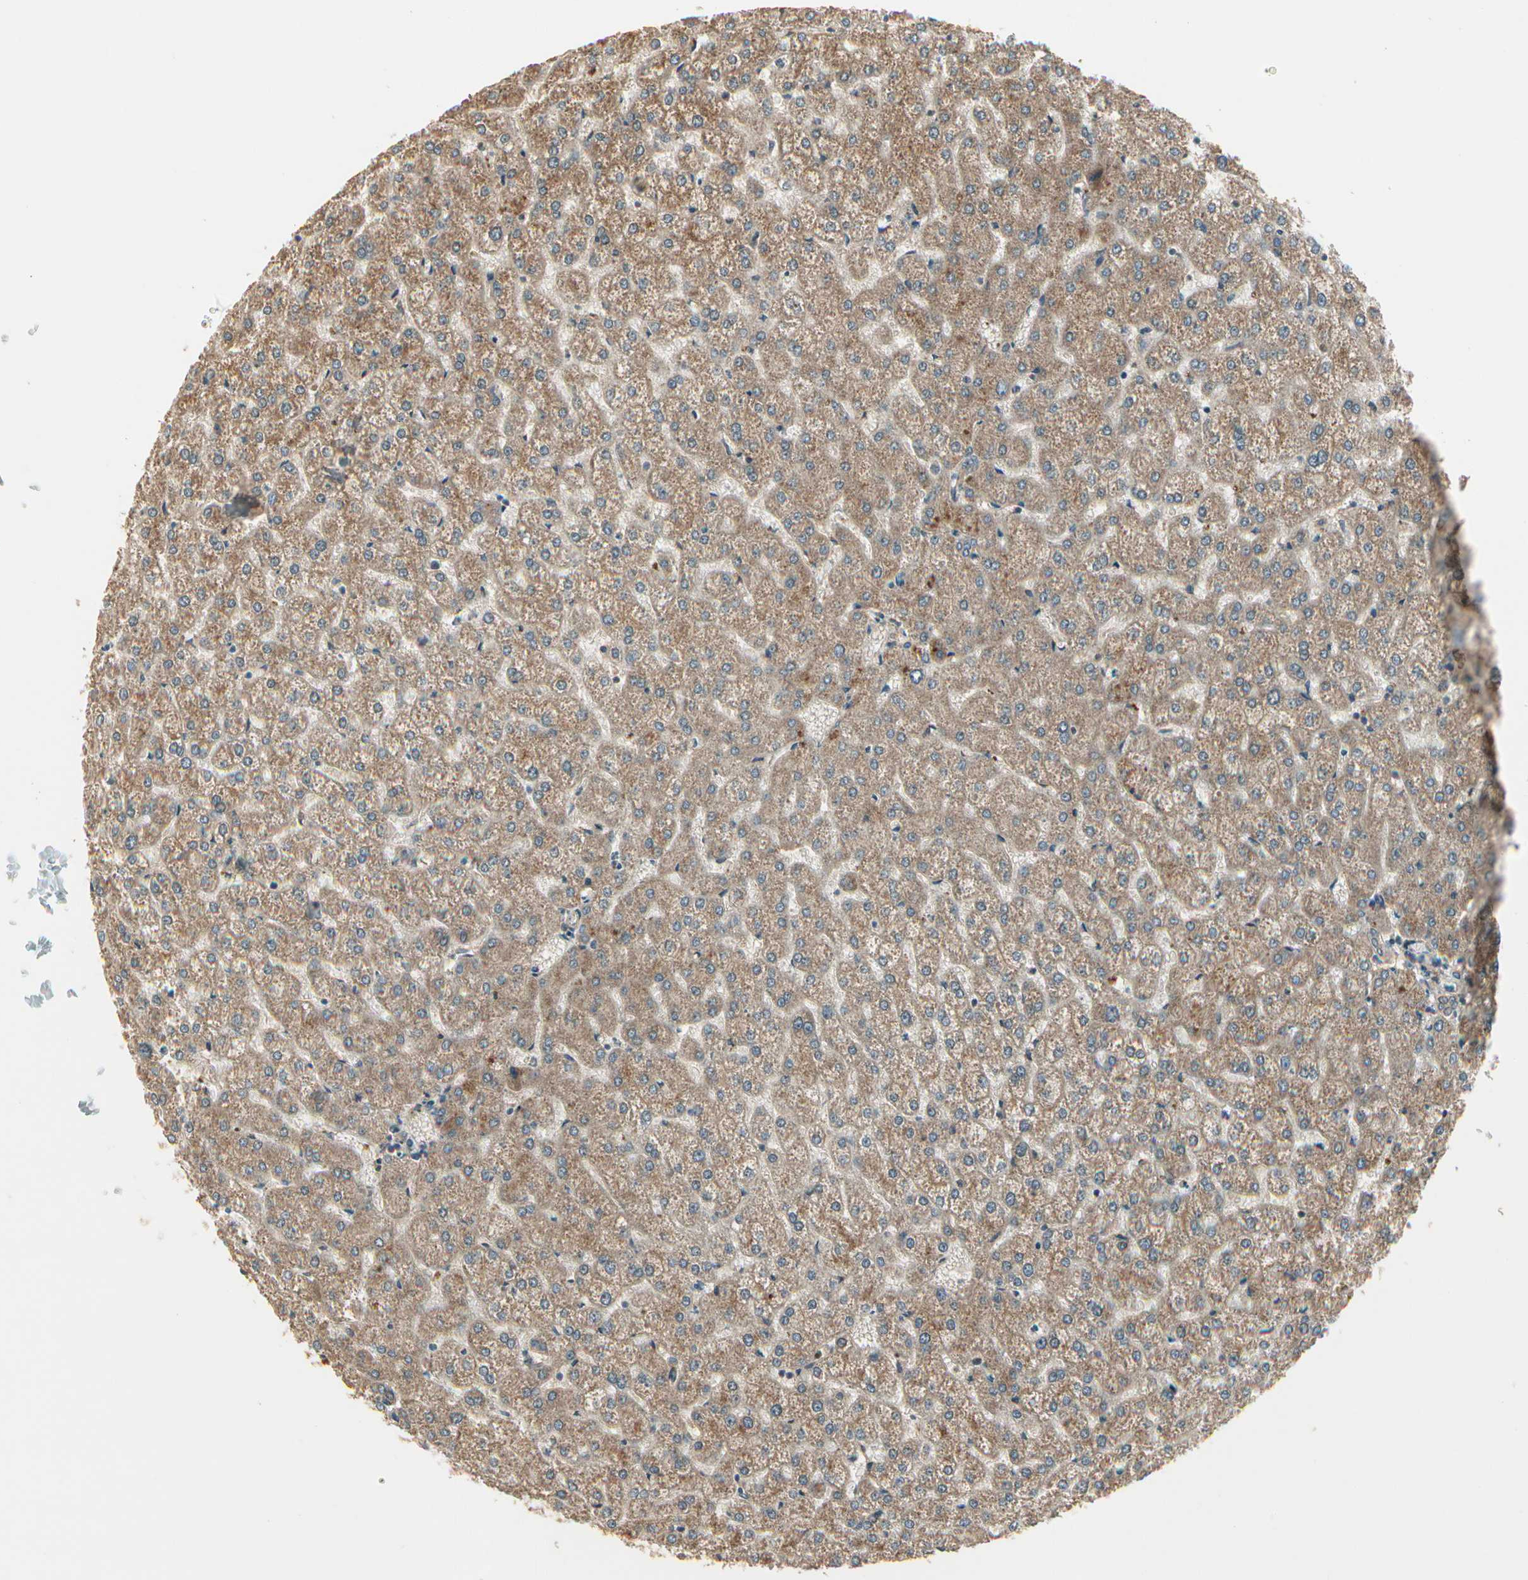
{"staining": {"intensity": "weak", "quantity": "<25%", "location": "cytoplasmic/membranous"}, "tissue": "liver", "cell_type": "Cholangiocytes", "image_type": "normal", "snomed": [{"axis": "morphology", "description": "Normal tissue, NOS"}, {"axis": "topography", "description": "Liver"}], "caption": "An image of liver stained for a protein shows no brown staining in cholangiocytes. (DAB IHC visualized using brightfield microscopy, high magnification).", "gene": "ACVR1", "patient": {"sex": "female", "age": 32}}